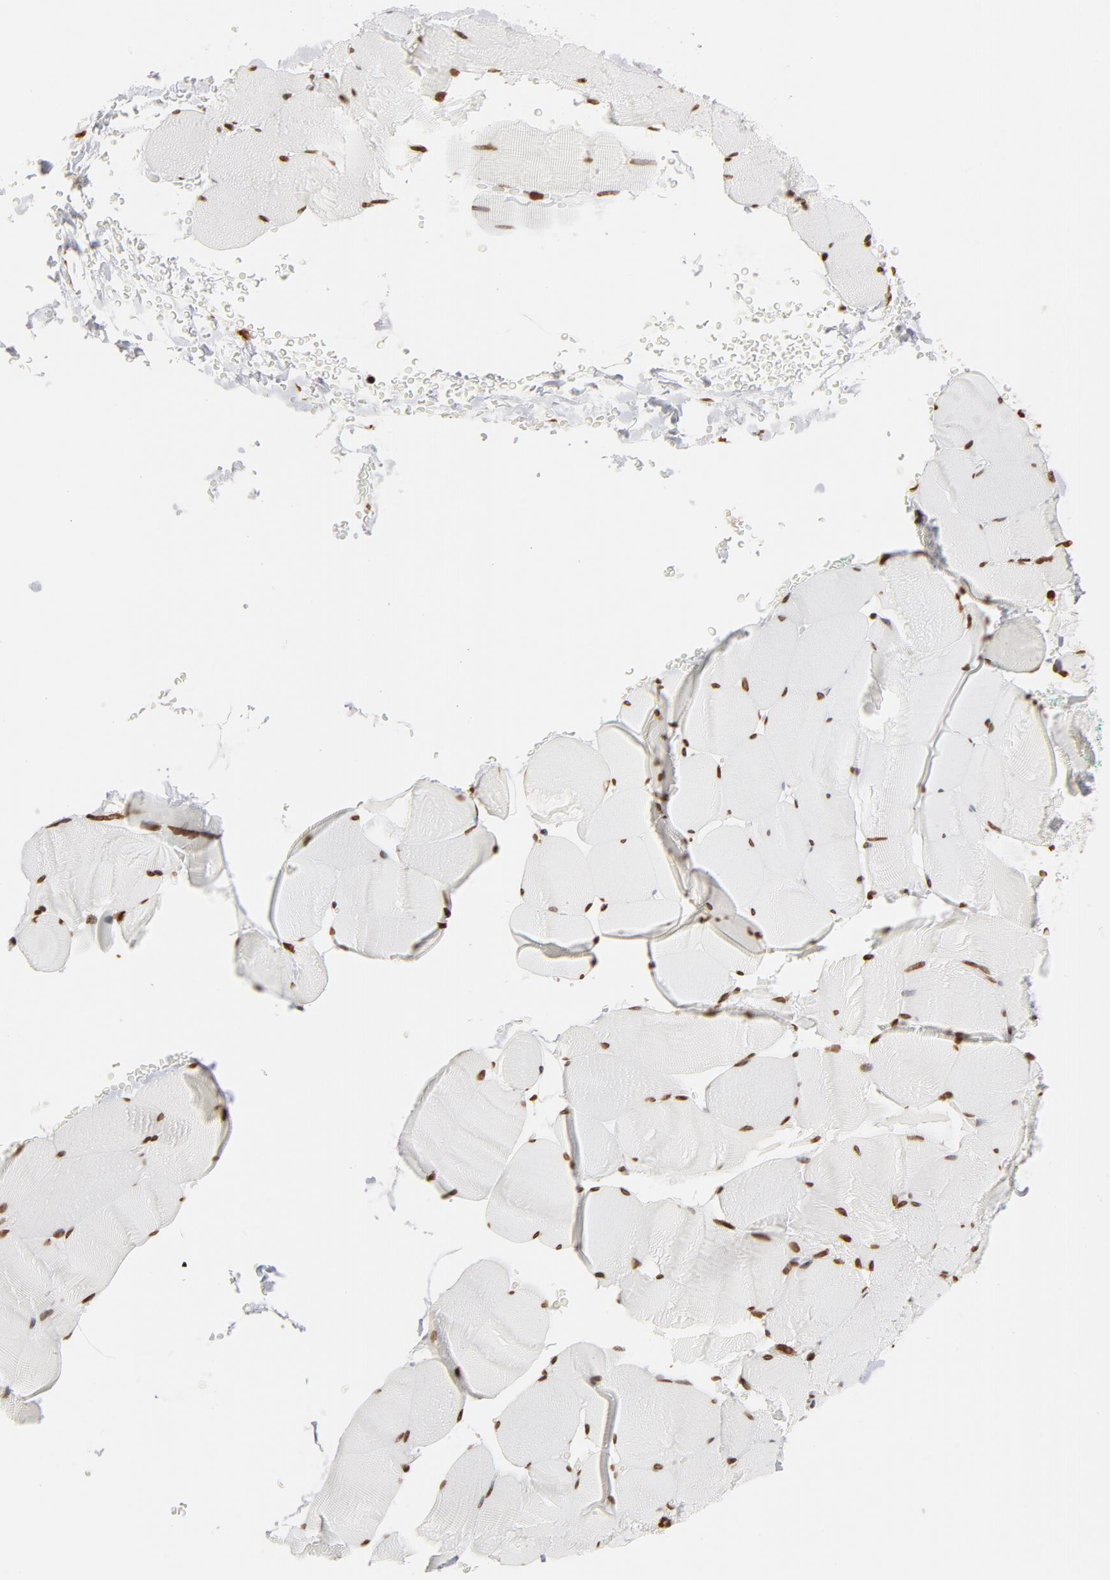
{"staining": {"intensity": "moderate", "quantity": ">75%", "location": "nuclear"}, "tissue": "skeletal muscle", "cell_type": "Myocytes", "image_type": "normal", "snomed": [{"axis": "morphology", "description": "Normal tissue, NOS"}, {"axis": "topography", "description": "Skeletal muscle"}], "caption": "This histopathology image reveals immunohistochemistry staining of benign human skeletal muscle, with medium moderate nuclear expression in approximately >75% of myocytes.", "gene": "H2AC12", "patient": {"sex": "male", "age": 62}}